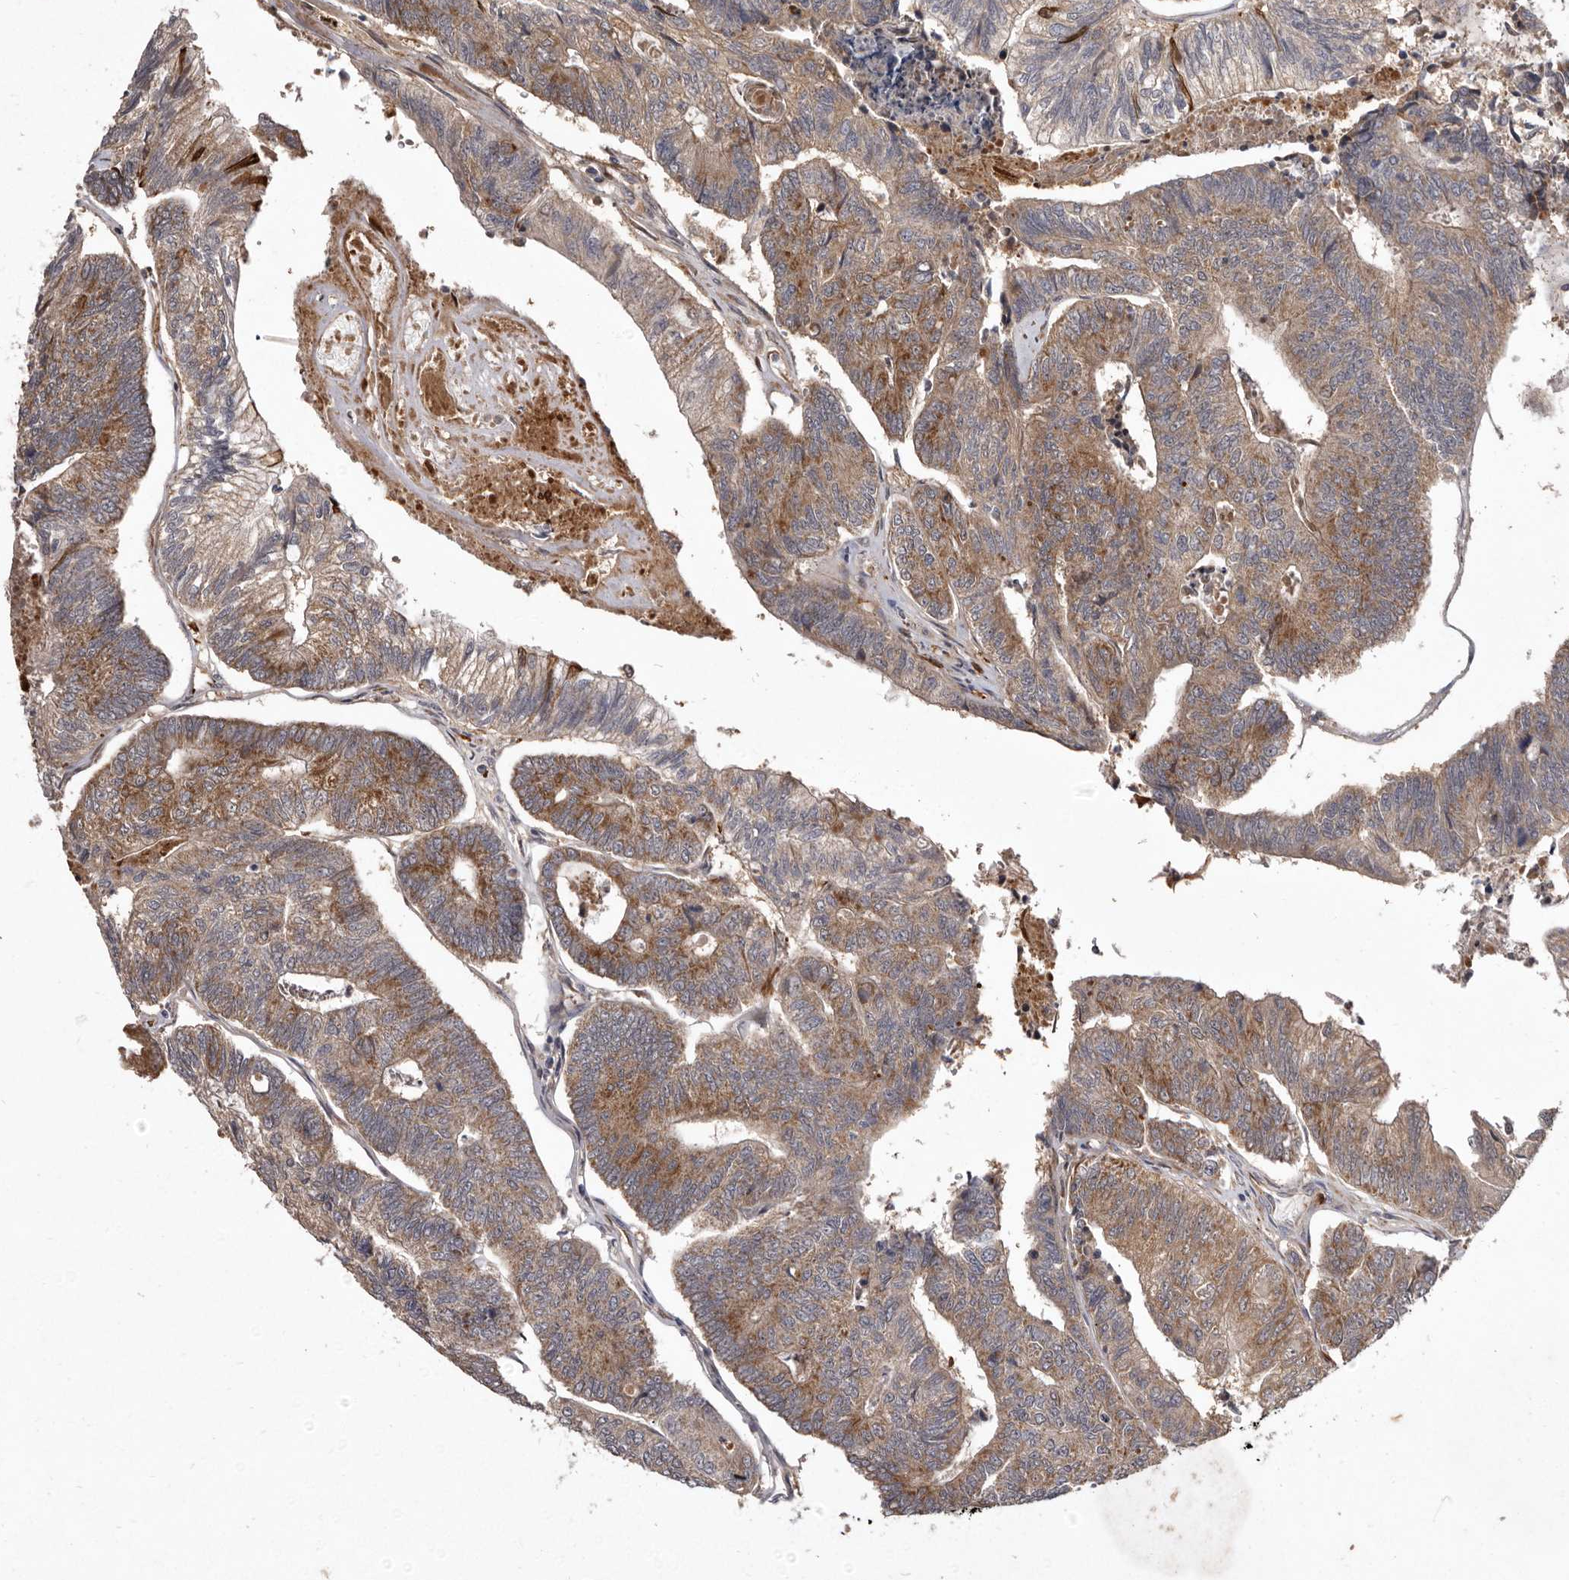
{"staining": {"intensity": "moderate", "quantity": ">75%", "location": "cytoplasmic/membranous"}, "tissue": "colorectal cancer", "cell_type": "Tumor cells", "image_type": "cancer", "snomed": [{"axis": "morphology", "description": "Adenocarcinoma, NOS"}, {"axis": "topography", "description": "Colon"}], "caption": "High-power microscopy captured an IHC histopathology image of colorectal cancer, revealing moderate cytoplasmic/membranous positivity in approximately >75% of tumor cells. (brown staining indicates protein expression, while blue staining denotes nuclei).", "gene": "FLAD1", "patient": {"sex": "female", "age": 67}}